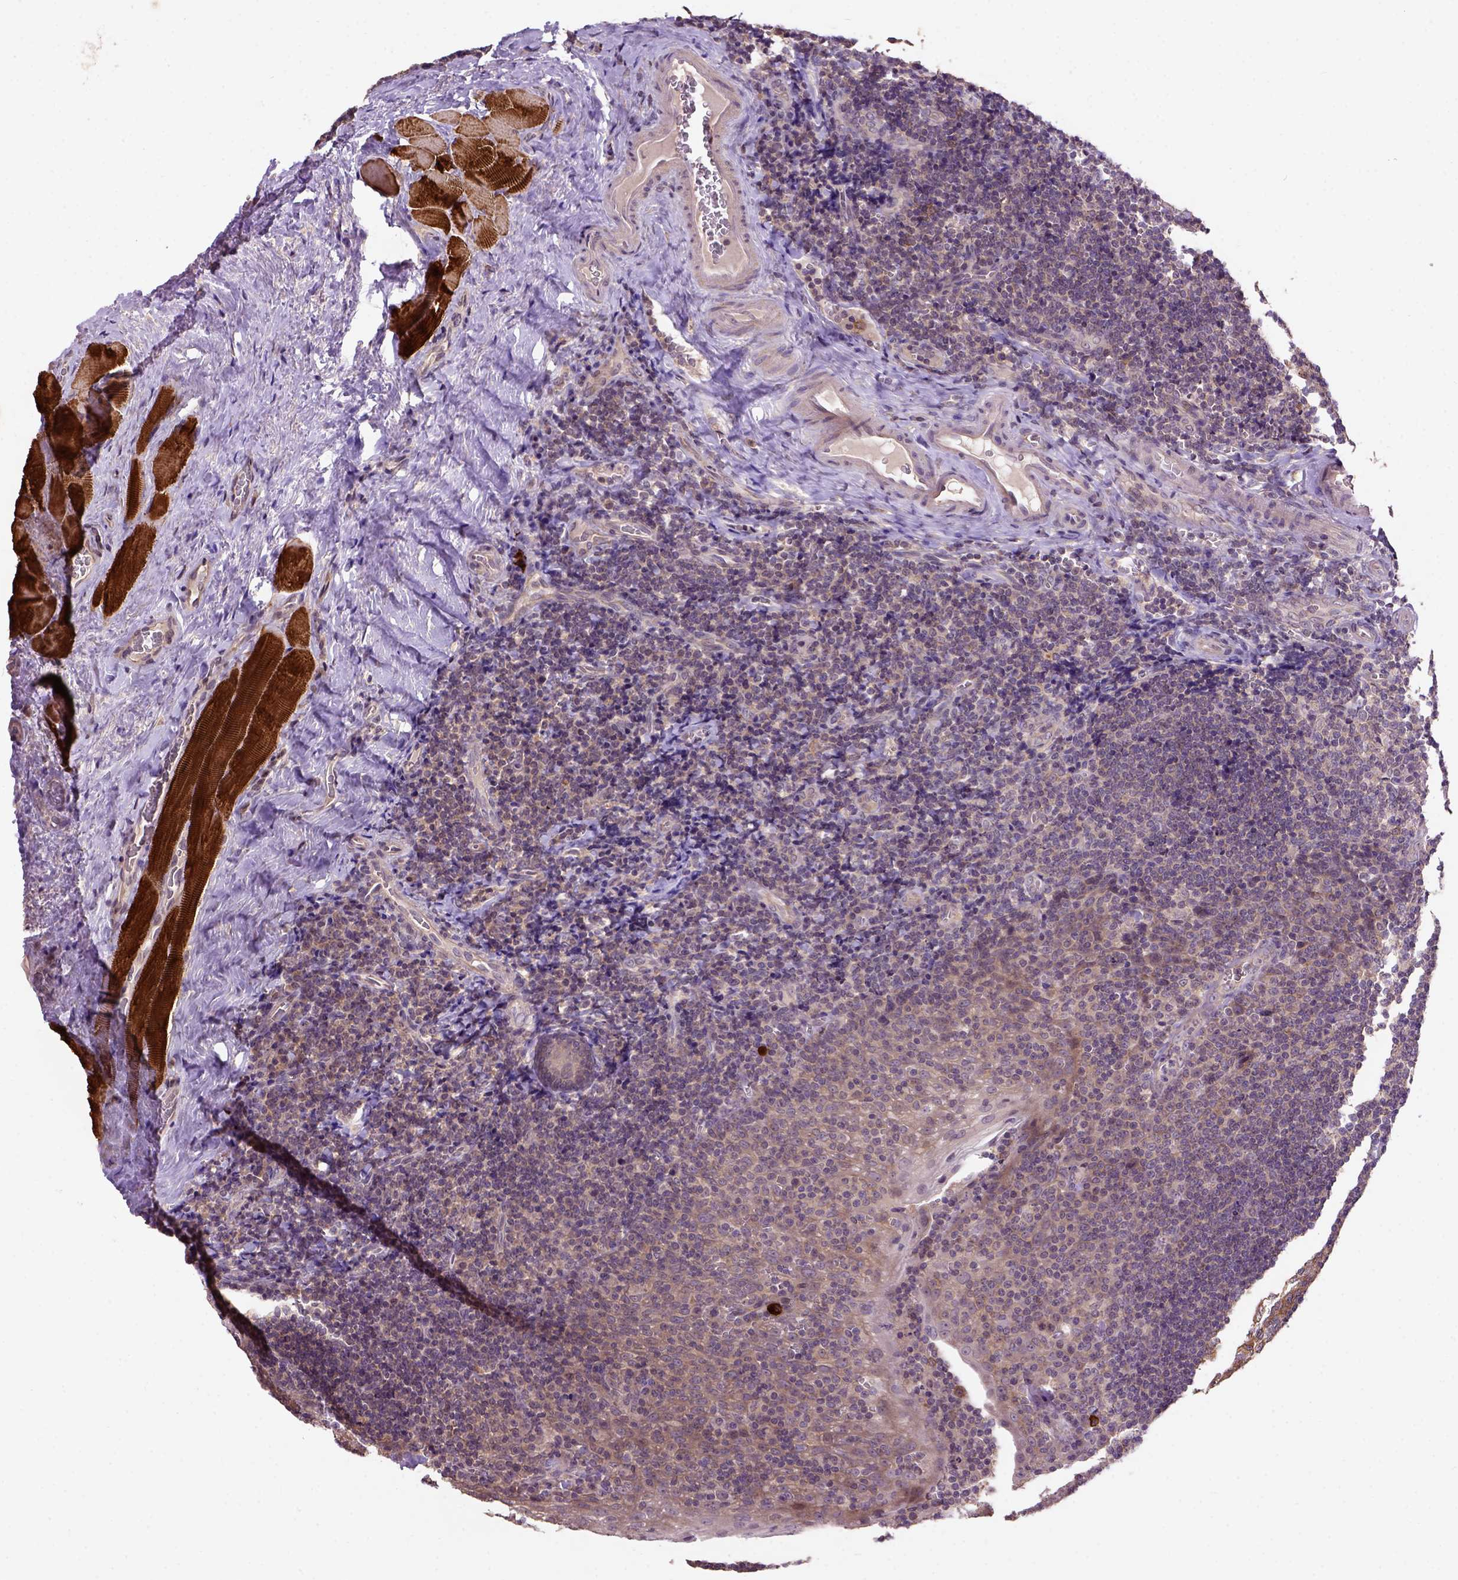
{"staining": {"intensity": "strong", "quantity": "25%-75%", "location": "cytoplasmic/membranous"}, "tissue": "tonsil", "cell_type": "Germinal center cells", "image_type": "normal", "snomed": [{"axis": "morphology", "description": "Normal tissue, NOS"}, {"axis": "morphology", "description": "Inflammation, NOS"}, {"axis": "topography", "description": "Tonsil"}], "caption": "This micrograph displays IHC staining of benign tonsil, with high strong cytoplasmic/membranous expression in approximately 25%-75% of germinal center cells.", "gene": "KBTBD8", "patient": {"sex": "female", "age": 31}}